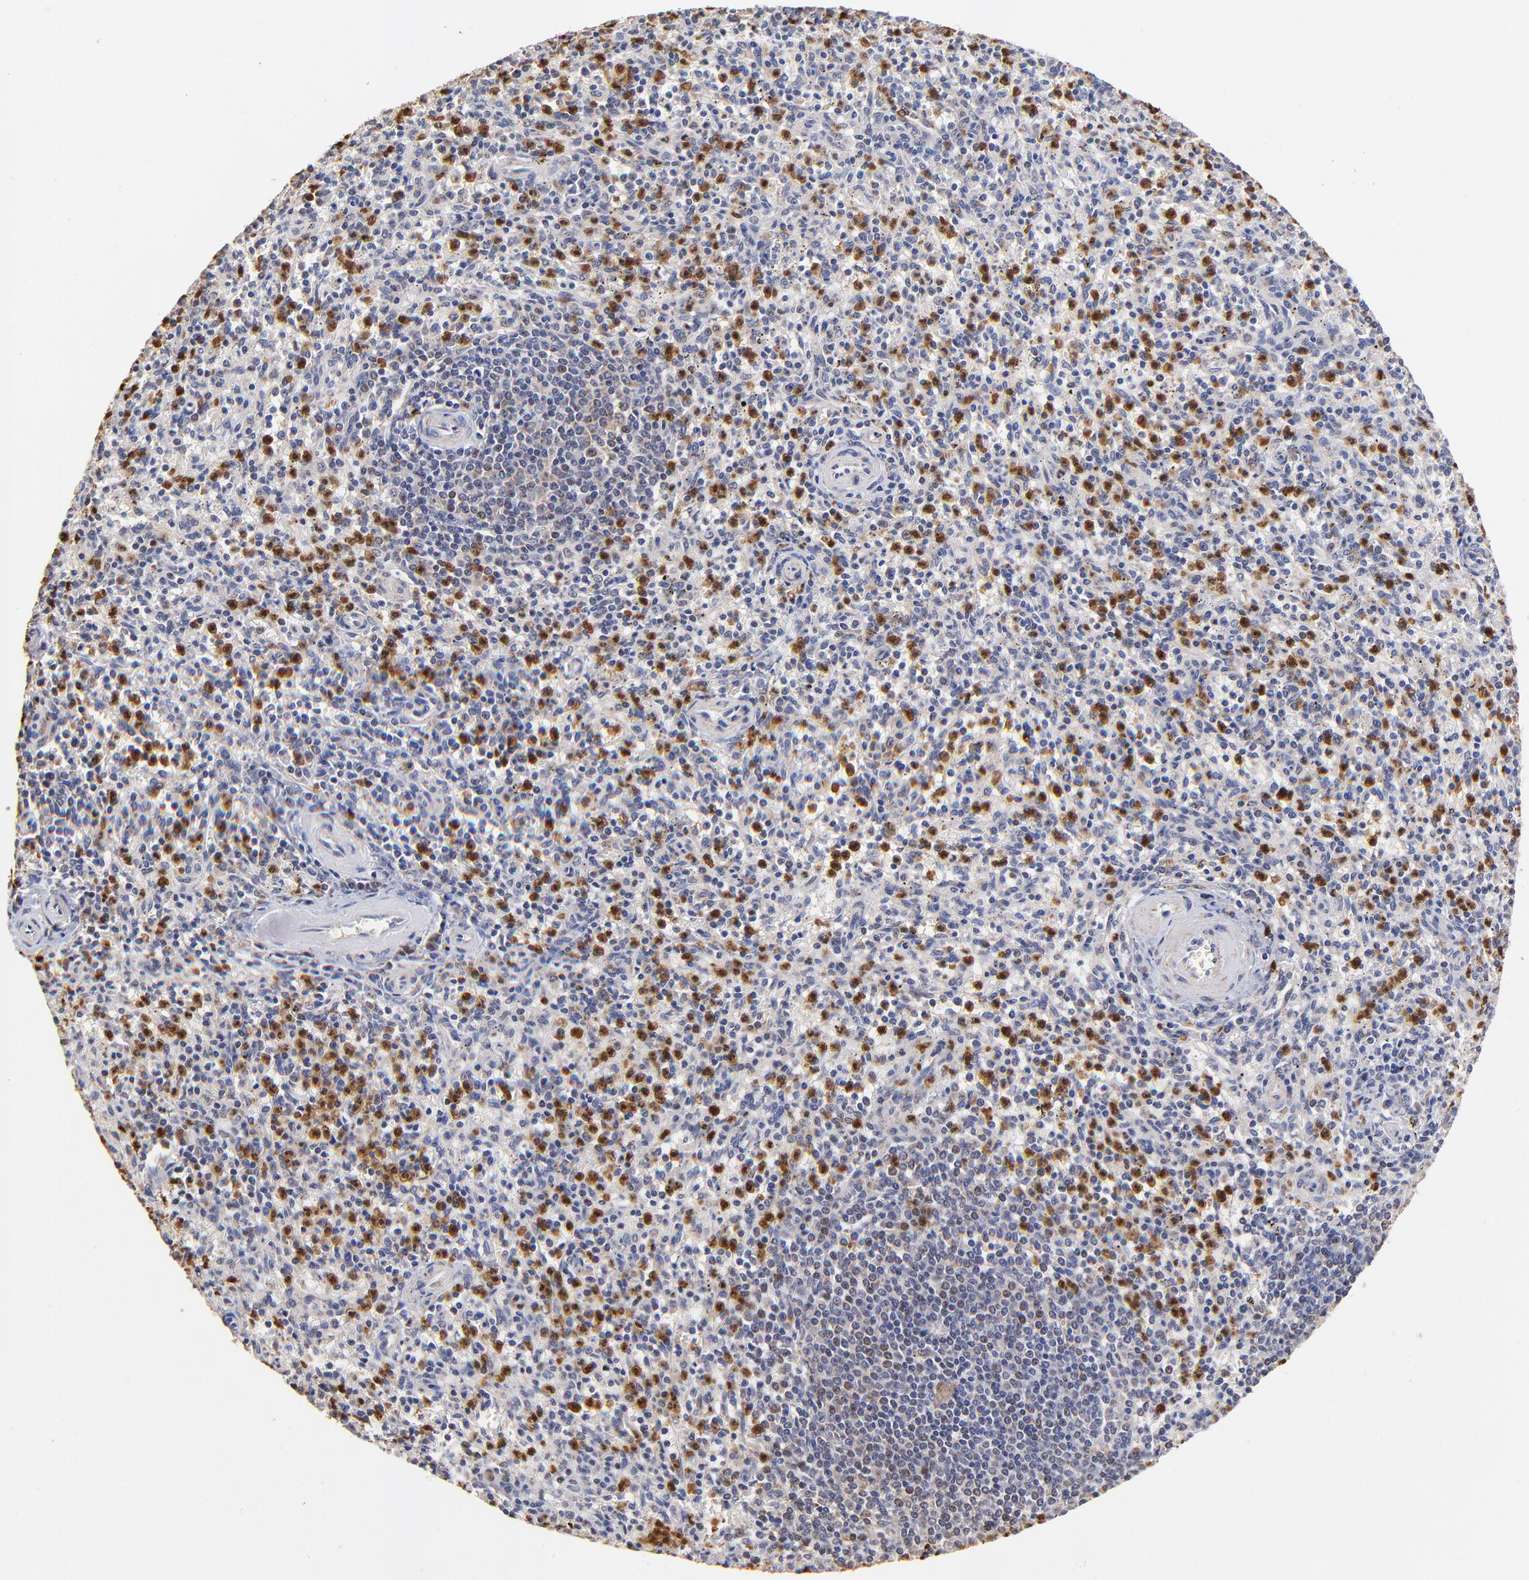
{"staining": {"intensity": "strong", "quantity": "<25%", "location": "cytoplasmic/membranous,nuclear"}, "tissue": "spleen", "cell_type": "Cells in red pulp", "image_type": "normal", "snomed": [{"axis": "morphology", "description": "Normal tissue, NOS"}, {"axis": "topography", "description": "Spleen"}], "caption": "Immunohistochemistry (IHC) (DAB) staining of benign human spleen exhibits strong cytoplasmic/membranous,nuclear protein staining in about <25% of cells in red pulp.", "gene": "BBOF1", "patient": {"sex": "male", "age": 72}}